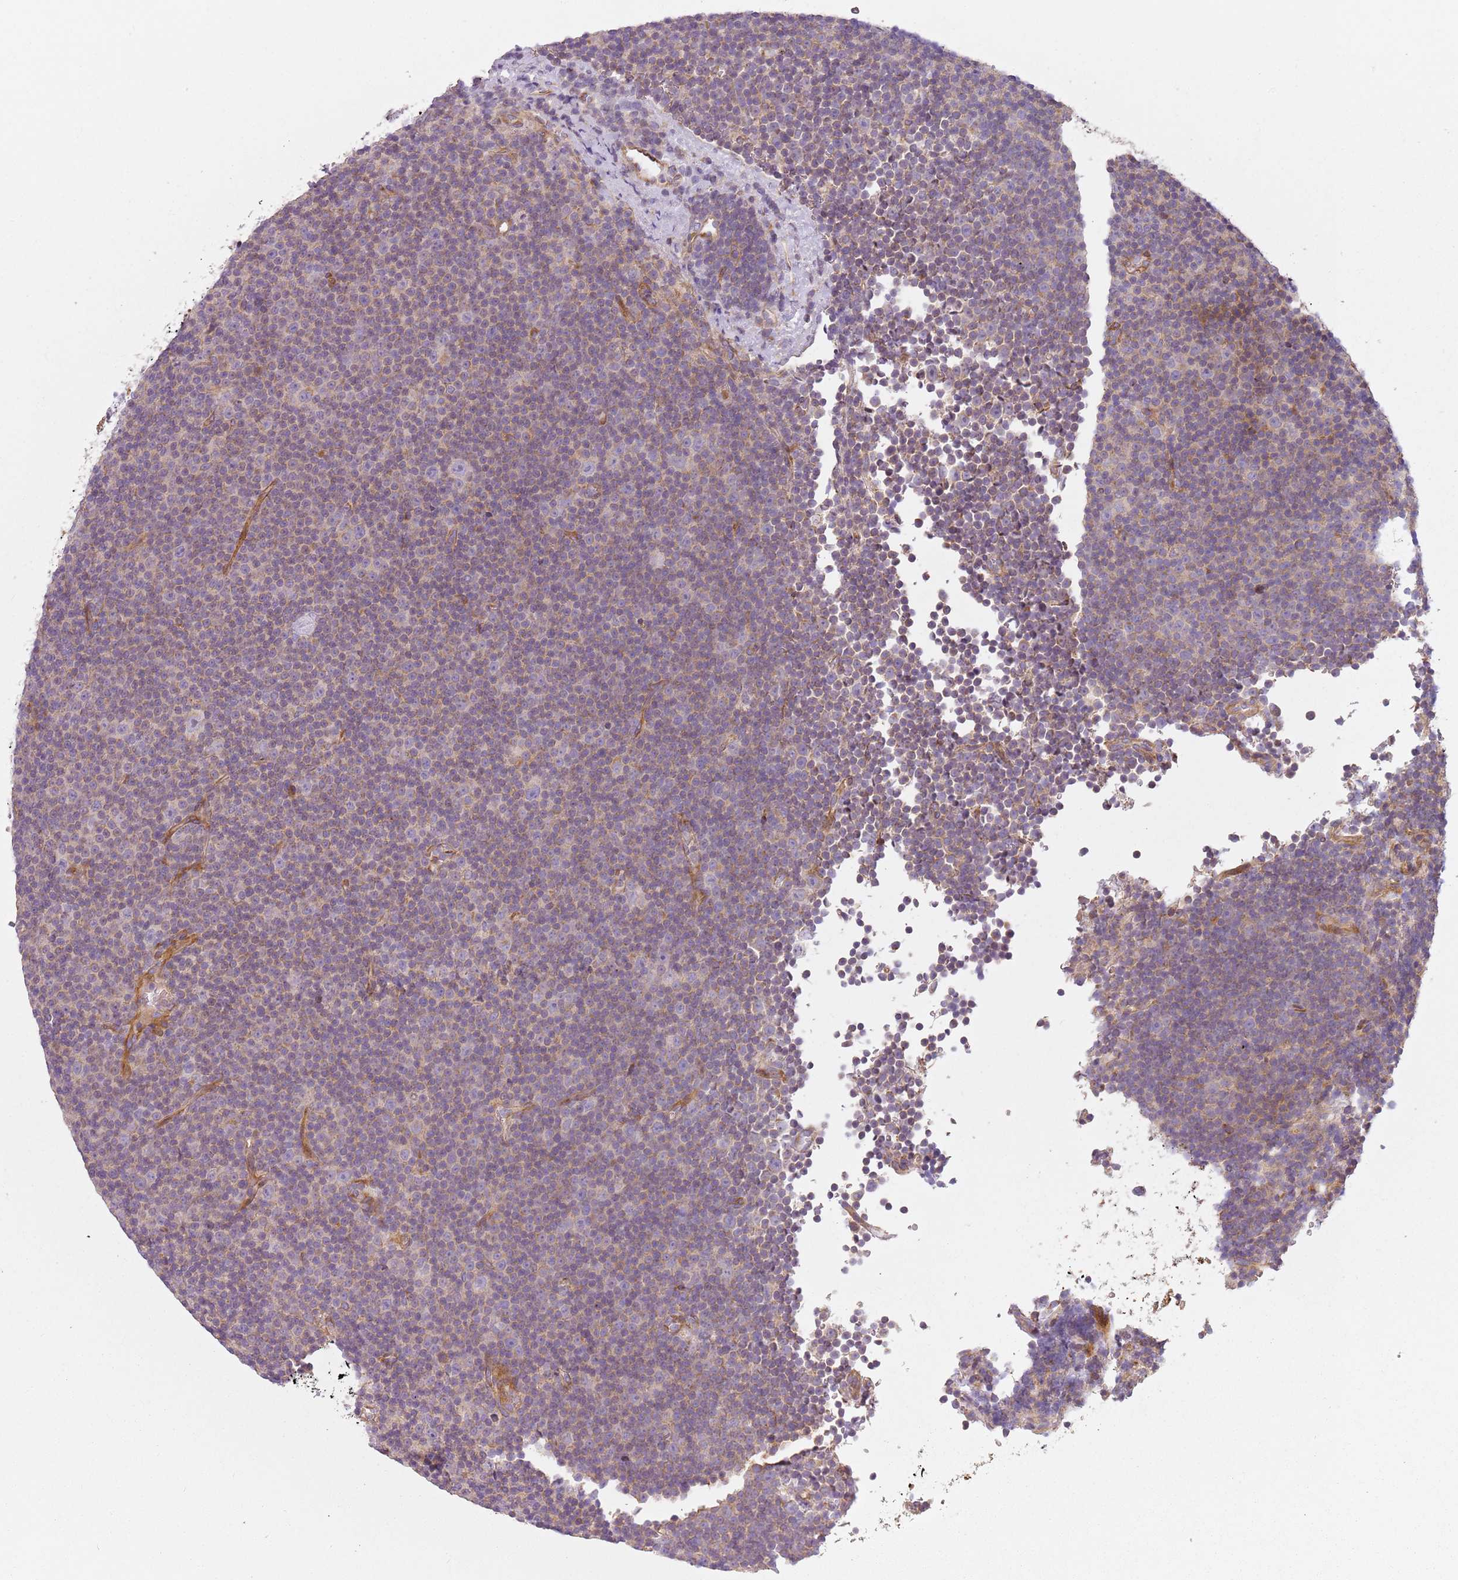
{"staining": {"intensity": "weak", "quantity": "<25%", "location": "cytoplasmic/membranous"}, "tissue": "lymphoma", "cell_type": "Tumor cells", "image_type": "cancer", "snomed": [{"axis": "morphology", "description": "Malignant lymphoma, non-Hodgkin's type, Low grade"}, {"axis": "topography", "description": "Lymph node"}], "caption": "Tumor cells are negative for protein expression in human lymphoma. The staining was performed using DAB (3,3'-diaminobenzidine) to visualize the protein expression in brown, while the nuclei were stained in blue with hematoxylin (Magnification: 20x).", "gene": "TMEM200C", "patient": {"sex": "female", "age": 67}}